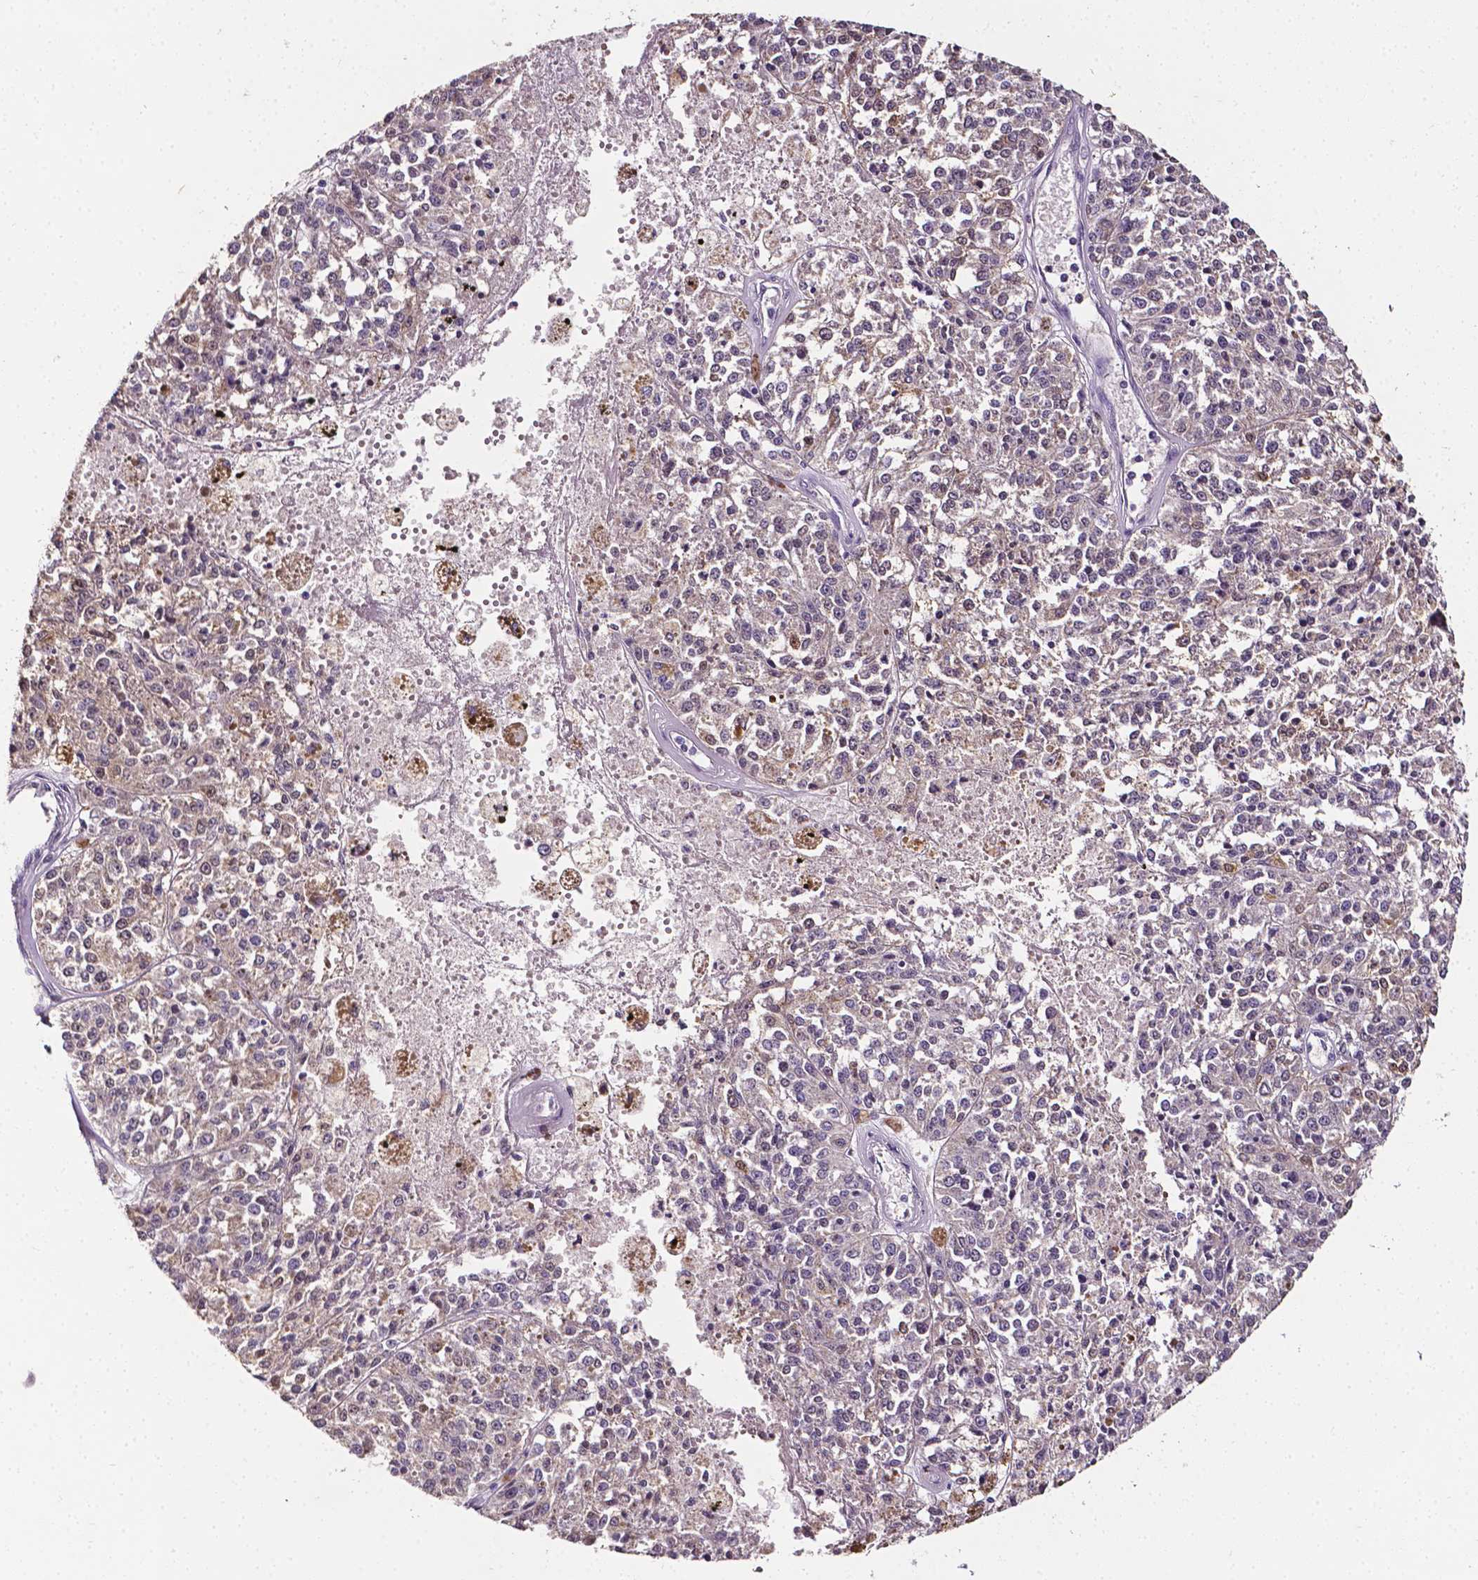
{"staining": {"intensity": "negative", "quantity": "none", "location": "none"}, "tissue": "melanoma", "cell_type": "Tumor cells", "image_type": "cancer", "snomed": [{"axis": "morphology", "description": "Malignant melanoma, Metastatic site"}, {"axis": "topography", "description": "Lymph node"}], "caption": "Tumor cells are negative for brown protein staining in malignant melanoma (metastatic site).", "gene": "PSAT1", "patient": {"sex": "female", "age": 64}}